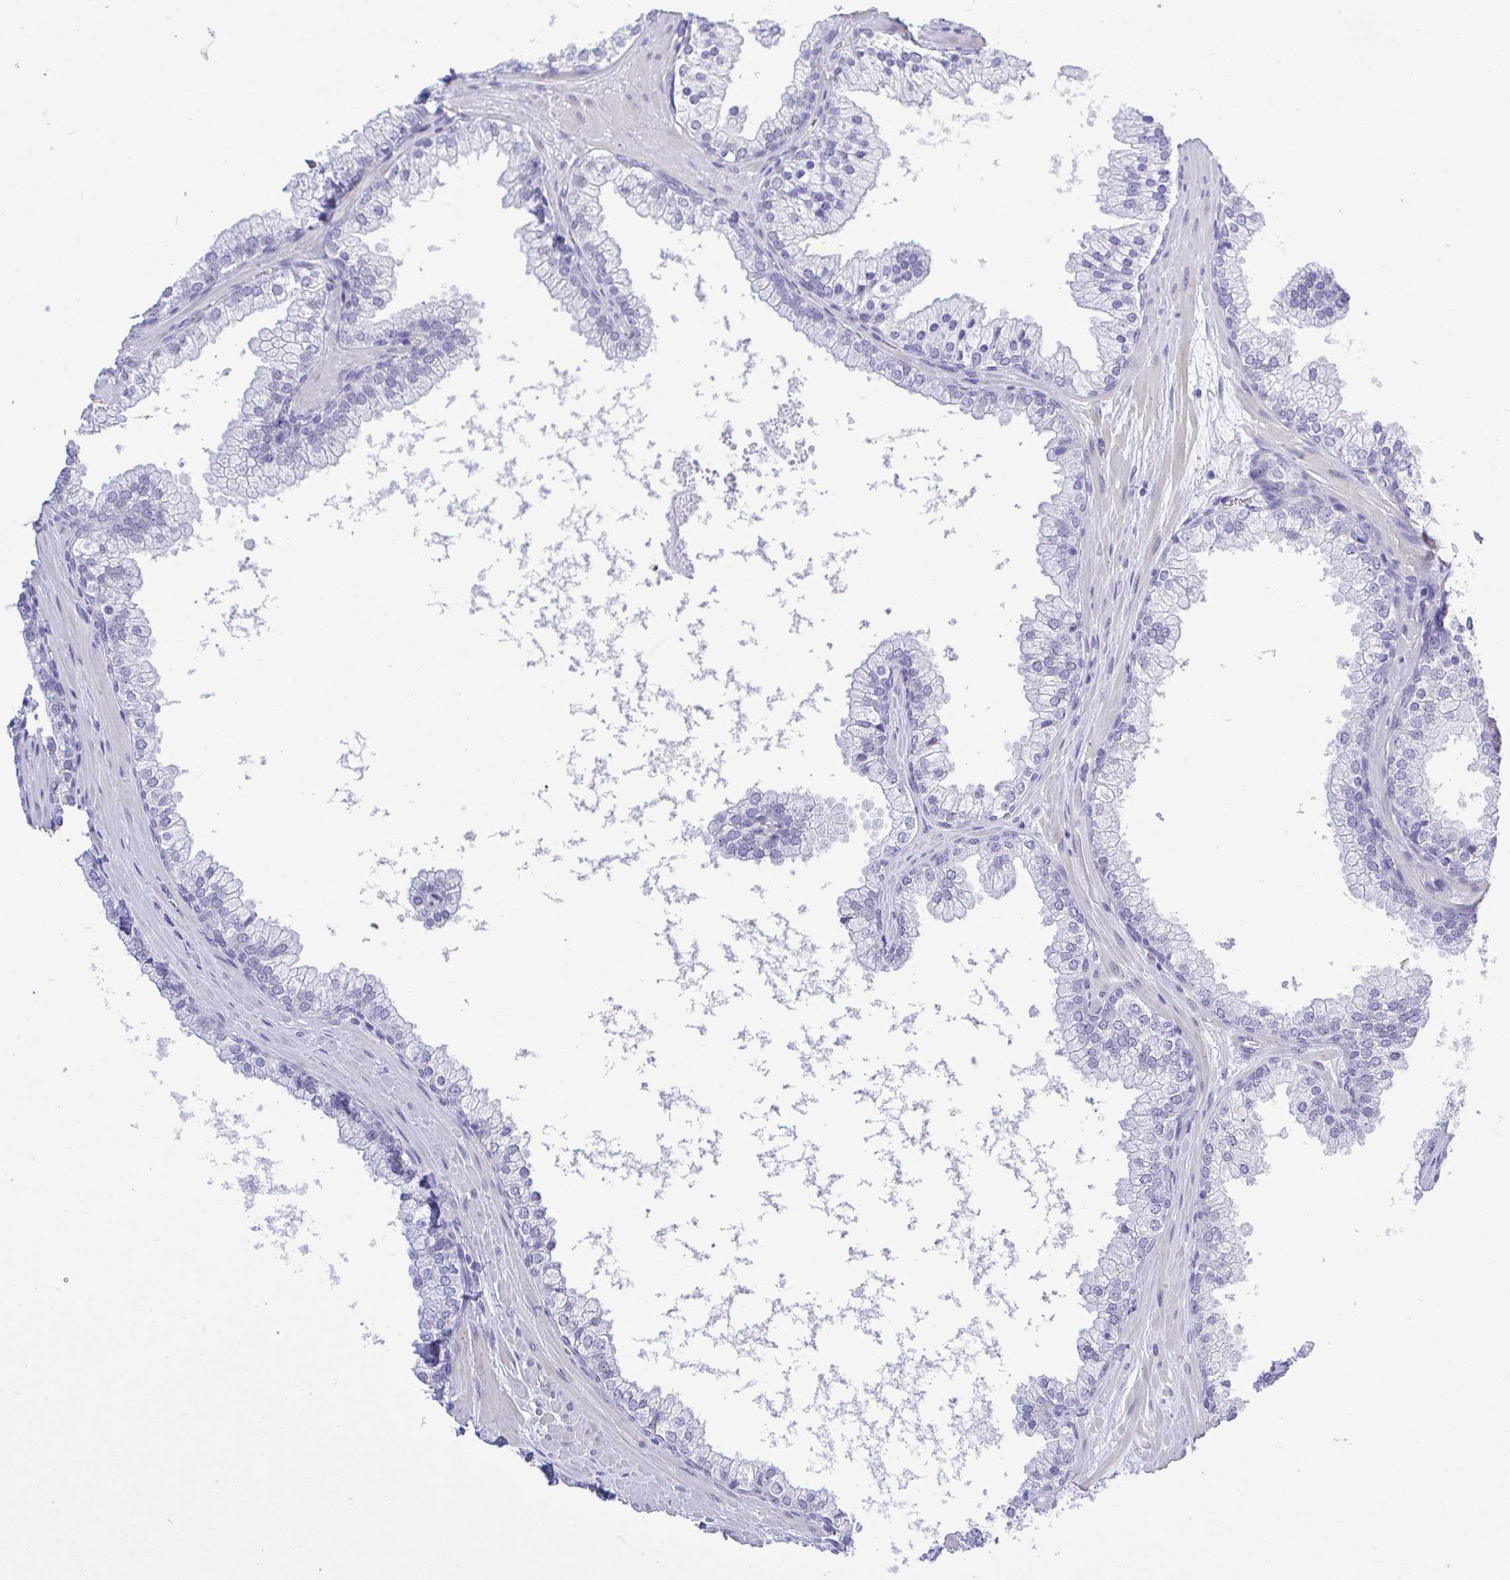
{"staining": {"intensity": "negative", "quantity": "none", "location": "none"}, "tissue": "prostate", "cell_type": "Glandular cells", "image_type": "normal", "snomed": [{"axis": "morphology", "description": "Normal tissue, NOS"}, {"axis": "topography", "description": "Prostate"}, {"axis": "topography", "description": "Peripheral nerve tissue"}], "caption": "This is an immunohistochemistry micrograph of benign human prostate. There is no staining in glandular cells.", "gene": "SLC25A51", "patient": {"sex": "male", "age": 61}}